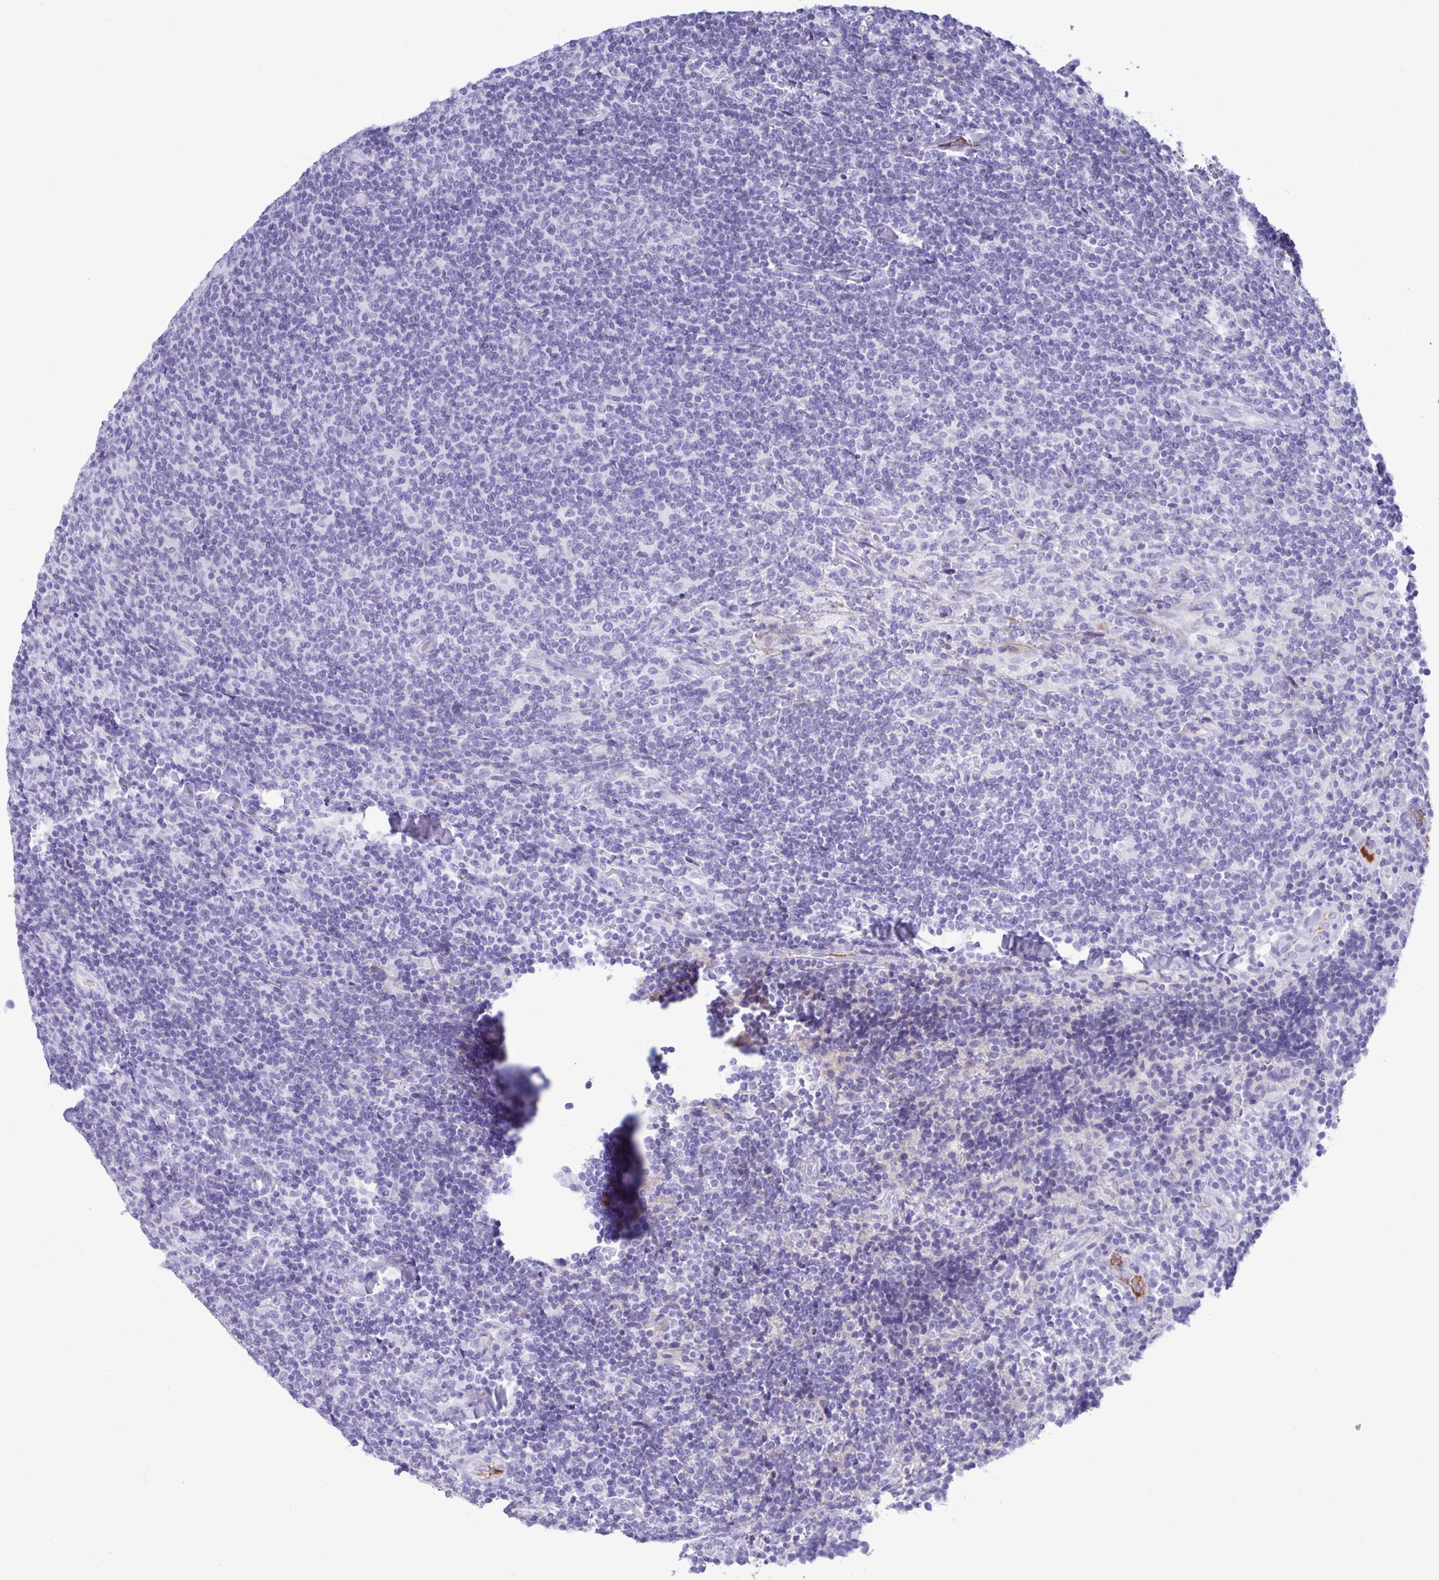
{"staining": {"intensity": "negative", "quantity": "none", "location": "none"}, "tissue": "lymphoma", "cell_type": "Tumor cells", "image_type": "cancer", "snomed": [{"axis": "morphology", "description": "Malignant lymphoma, non-Hodgkin's type, Low grade"}, {"axis": "topography", "description": "Lymph node"}], "caption": "Immunohistochemical staining of lymphoma shows no significant positivity in tumor cells.", "gene": "SMIM9", "patient": {"sex": "male", "age": 52}}